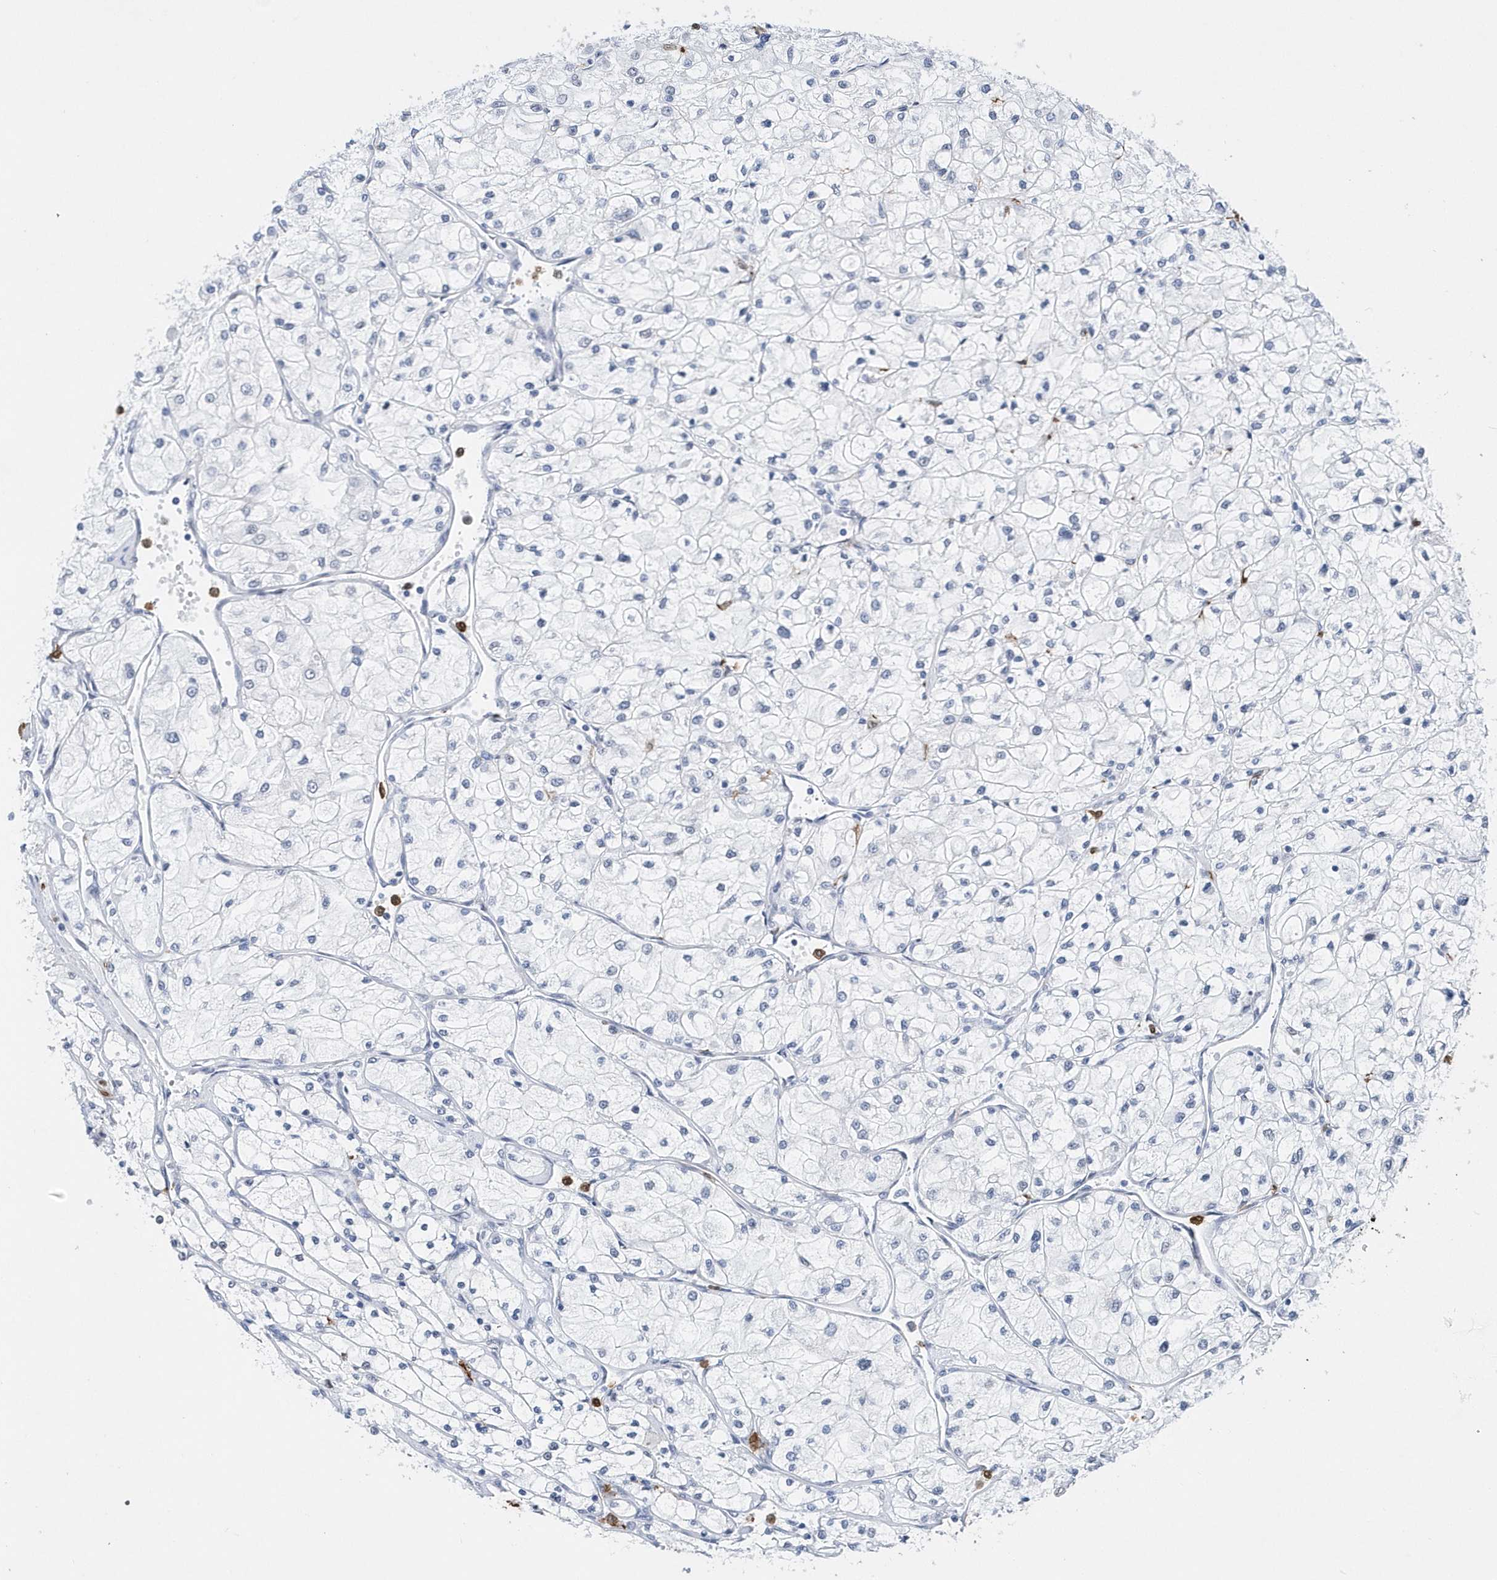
{"staining": {"intensity": "negative", "quantity": "none", "location": "none"}, "tissue": "renal cancer", "cell_type": "Tumor cells", "image_type": "cancer", "snomed": [{"axis": "morphology", "description": "Adenocarcinoma, NOS"}, {"axis": "topography", "description": "Kidney"}], "caption": "Tumor cells are negative for brown protein staining in adenocarcinoma (renal). Brightfield microscopy of IHC stained with DAB (3,3'-diaminobenzidine) (brown) and hematoxylin (blue), captured at high magnification.", "gene": "RPP30", "patient": {"sex": "male", "age": 80}}